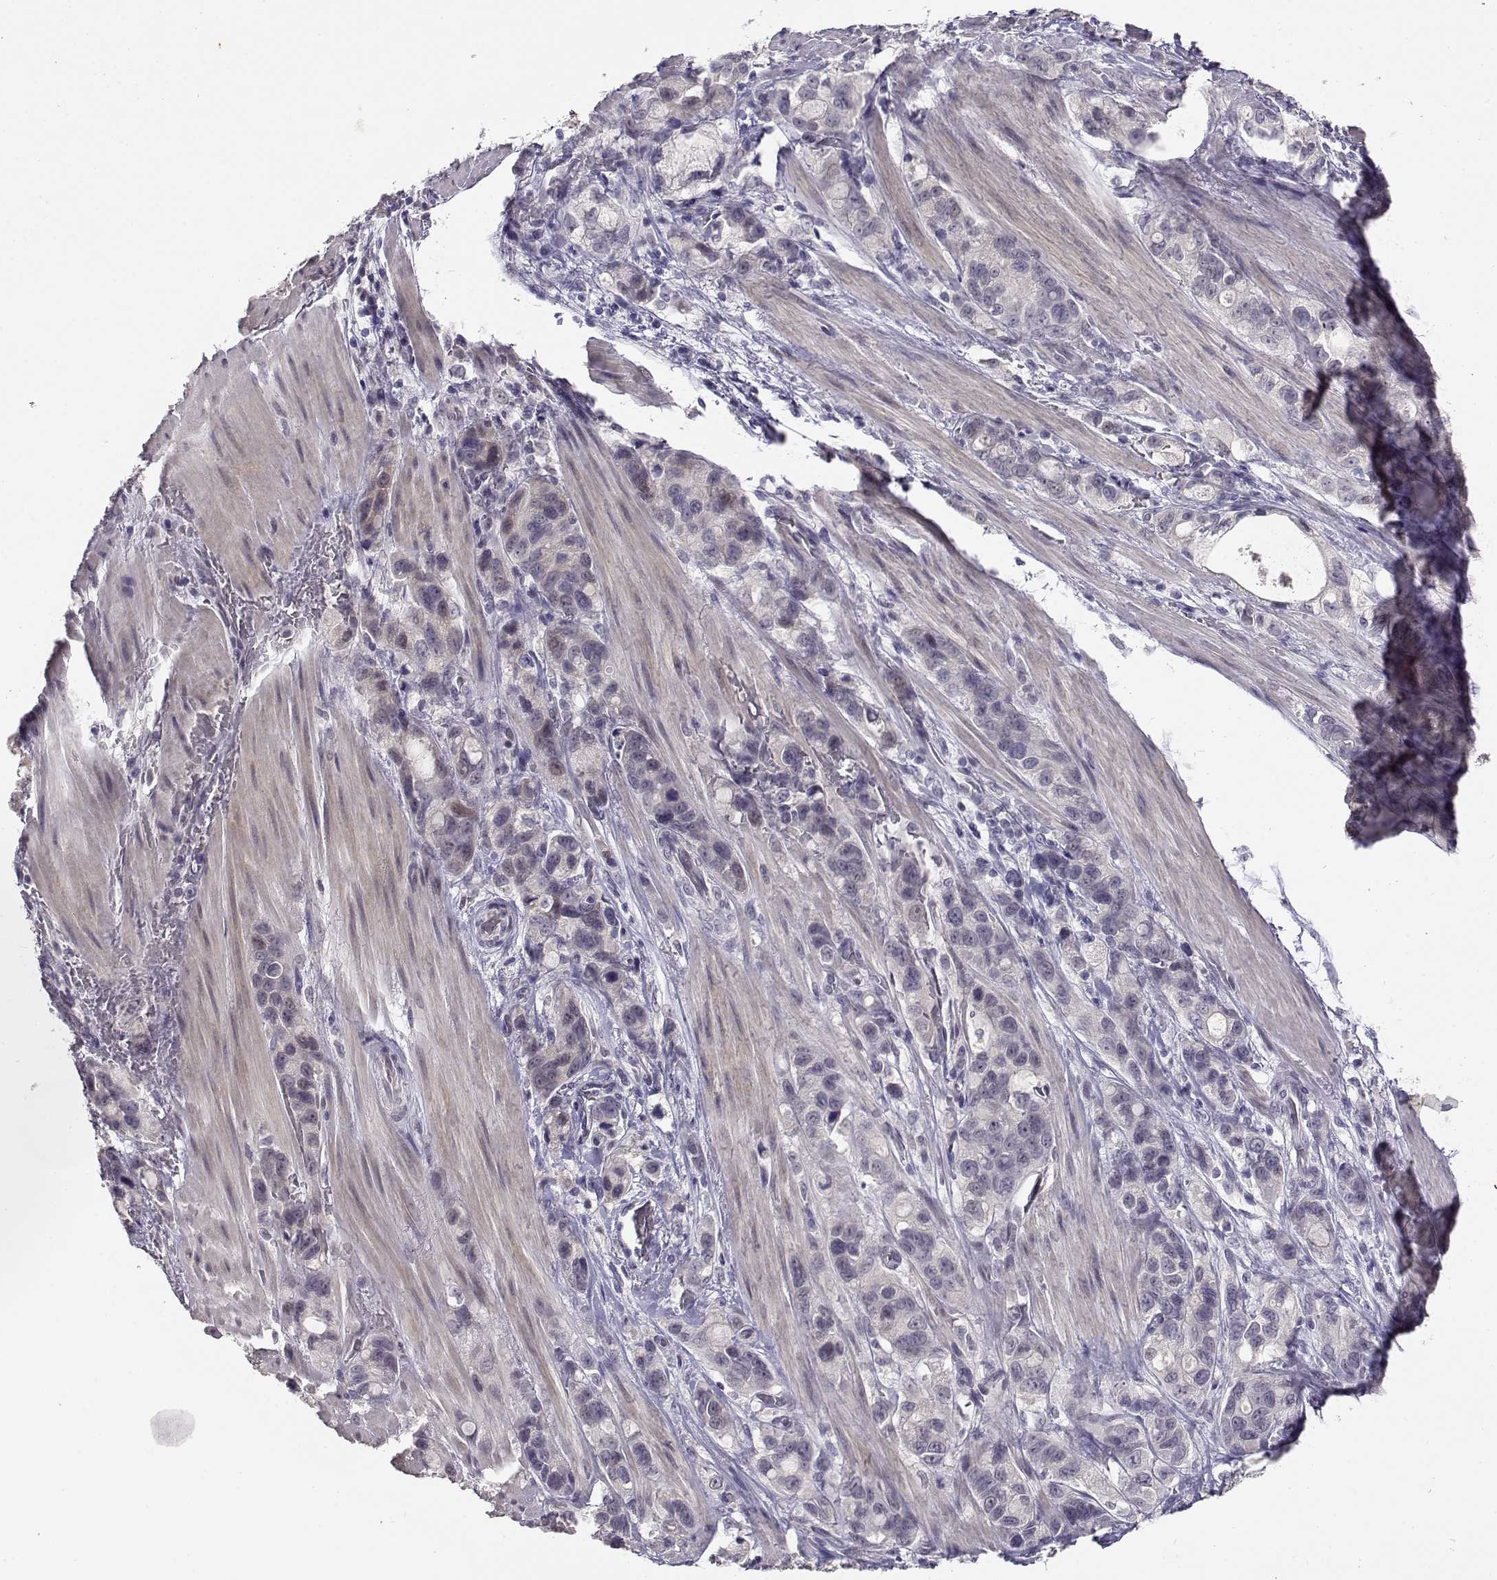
{"staining": {"intensity": "negative", "quantity": "none", "location": "none"}, "tissue": "stomach cancer", "cell_type": "Tumor cells", "image_type": "cancer", "snomed": [{"axis": "morphology", "description": "Adenocarcinoma, NOS"}, {"axis": "topography", "description": "Stomach"}], "caption": "This is an immunohistochemistry micrograph of stomach cancer (adenocarcinoma). There is no positivity in tumor cells.", "gene": "RHOXF2", "patient": {"sex": "male", "age": 63}}